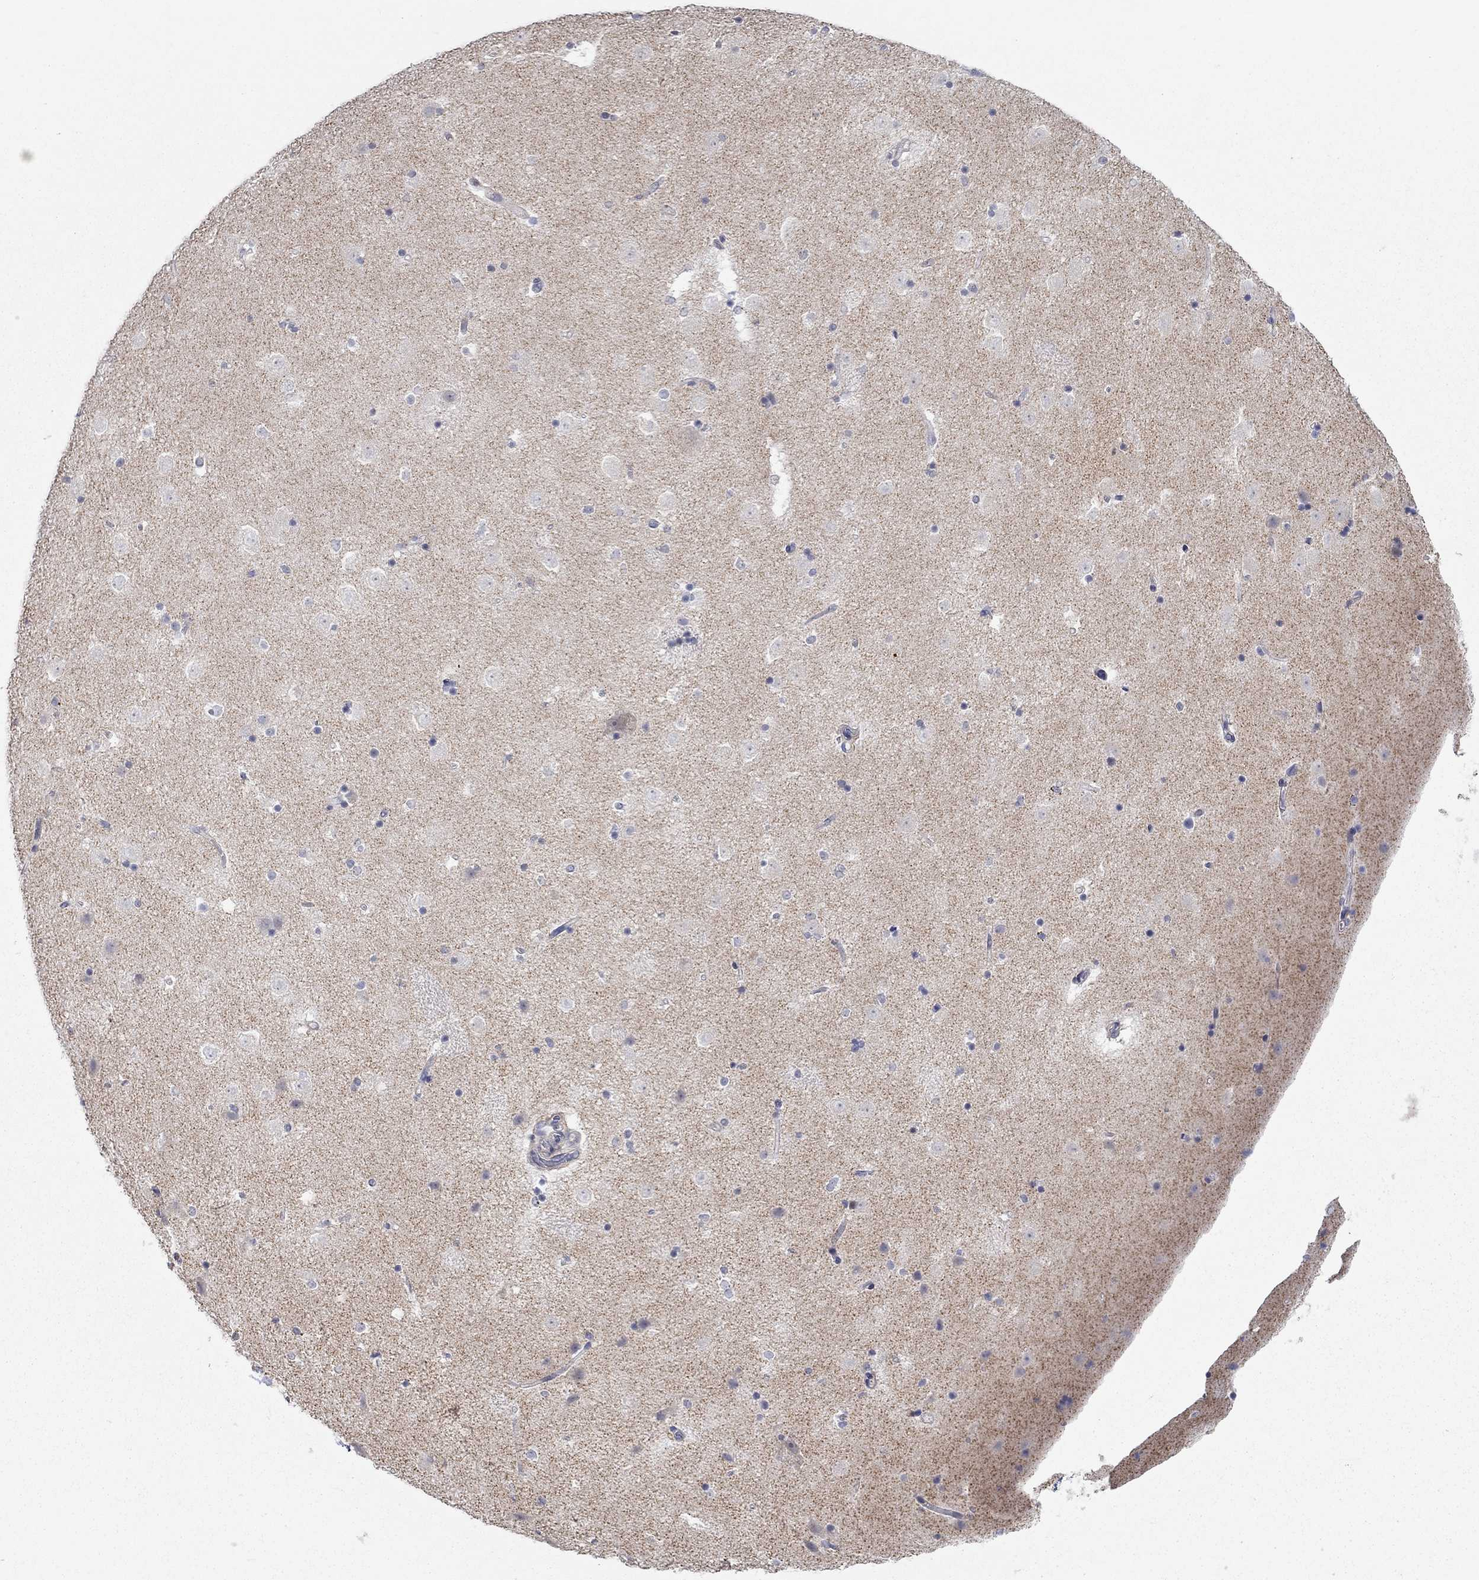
{"staining": {"intensity": "negative", "quantity": "none", "location": "none"}, "tissue": "caudate", "cell_type": "Glial cells", "image_type": "normal", "snomed": [{"axis": "morphology", "description": "Normal tissue, NOS"}, {"axis": "topography", "description": "Lateral ventricle wall"}], "caption": "Immunohistochemistry histopathology image of normal caudate: caudate stained with DAB (3,3'-diaminobenzidine) exhibits no significant protein staining in glial cells. (DAB (3,3'-diaminobenzidine) immunohistochemistry, high magnification).", "gene": "PCDHGA10", "patient": {"sex": "male", "age": 51}}